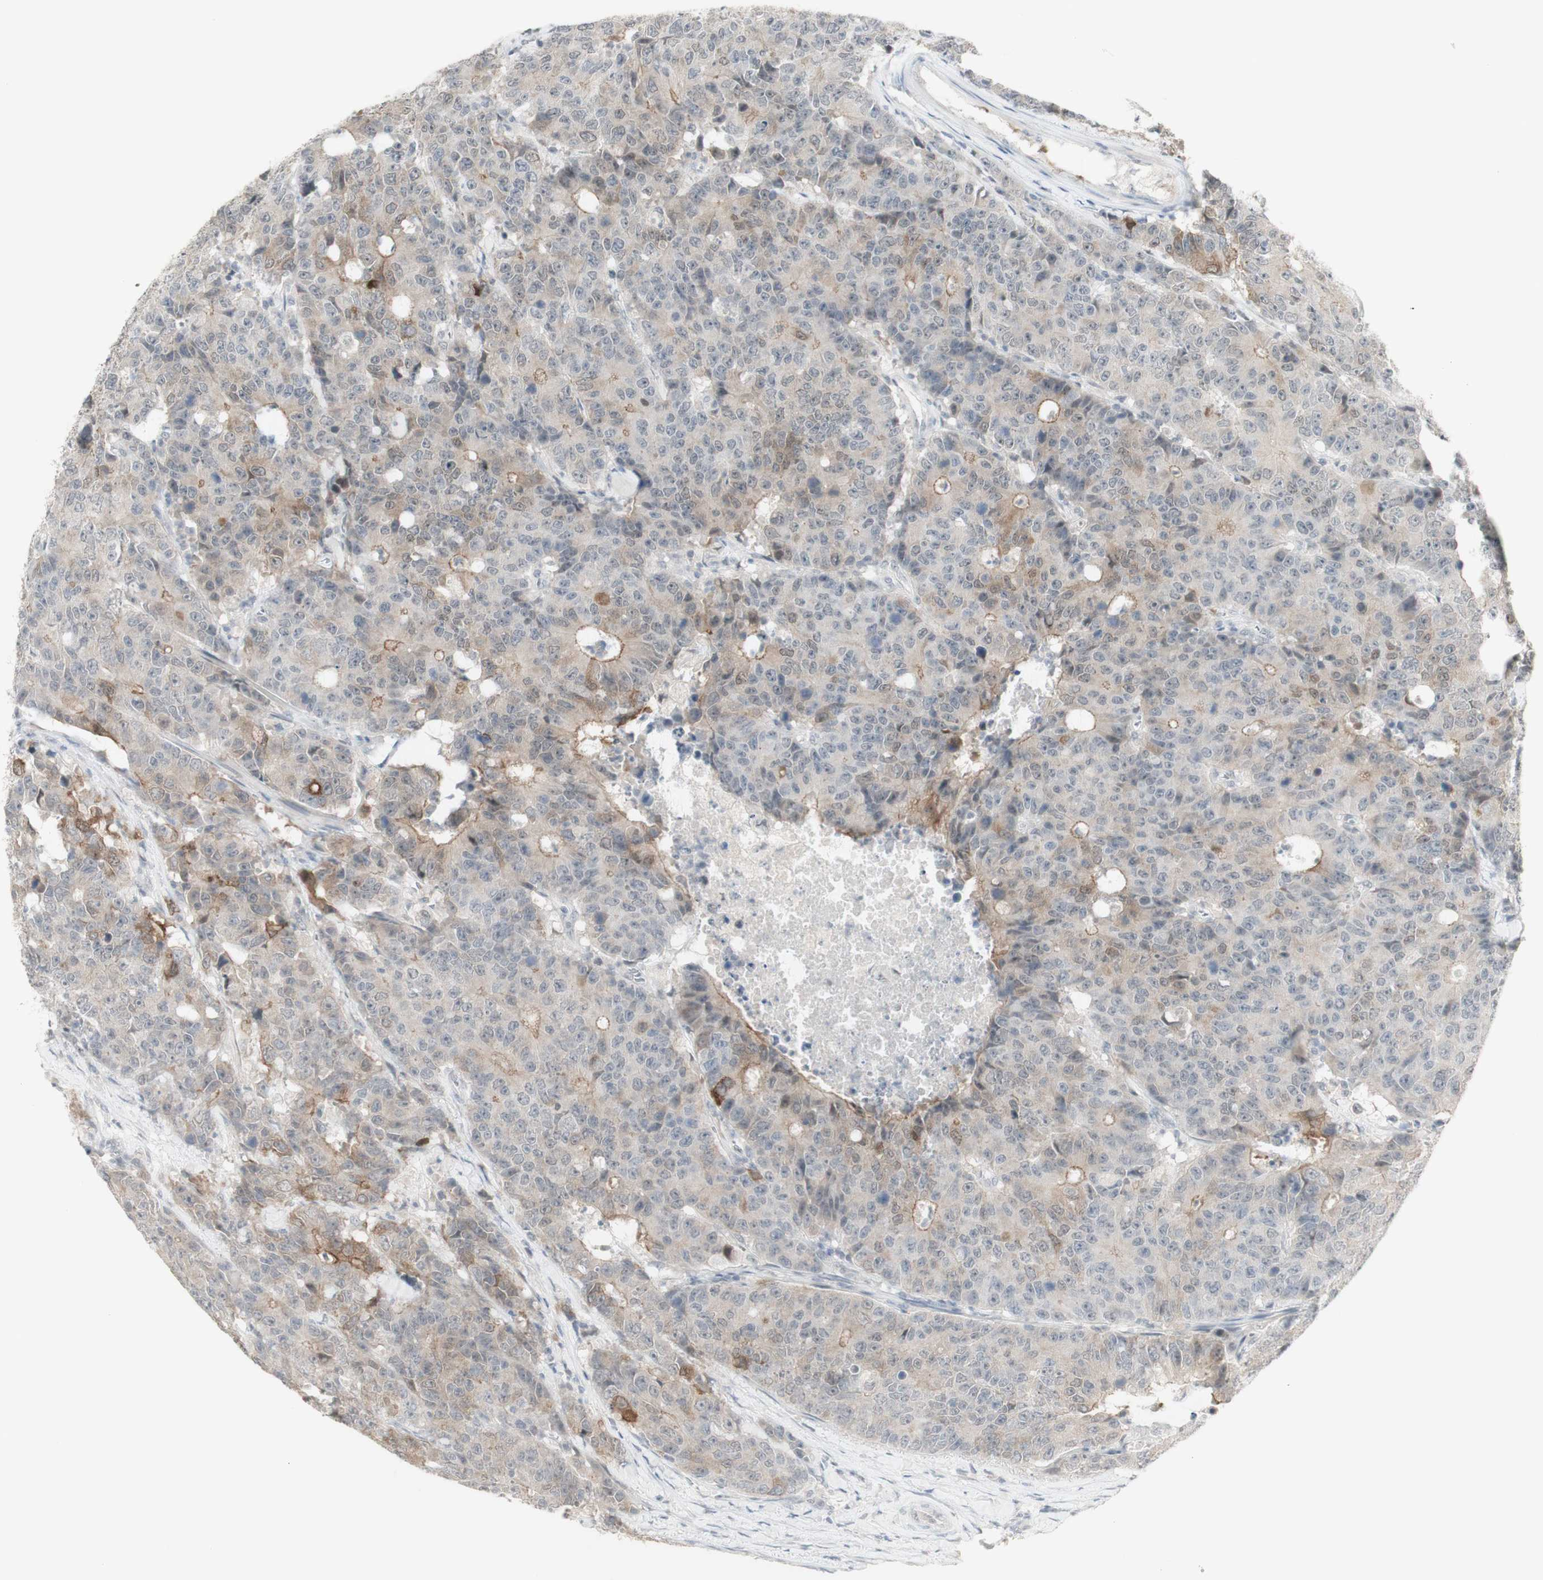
{"staining": {"intensity": "moderate", "quantity": "25%-75%", "location": "cytoplasmic/membranous"}, "tissue": "colorectal cancer", "cell_type": "Tumor cells", "image_type": "cancer", "snomed": [{"axis": "morphology", "description": "Adenocarcinoma, NOS"}, {"axis": "topography", "description": "Colon"}], "caption": "Colorectal cancer was stained to show a protein in brown. There is medium levels of moderate cytoplasmic/membranous positivity in about 25%-75% of tumor cells. Immunohistochemistry (ihc) stains the protein in brown and the nuclei are stained blue.", "gene": "C1orf116", "patient": {"sex": "female", "age": 86}}